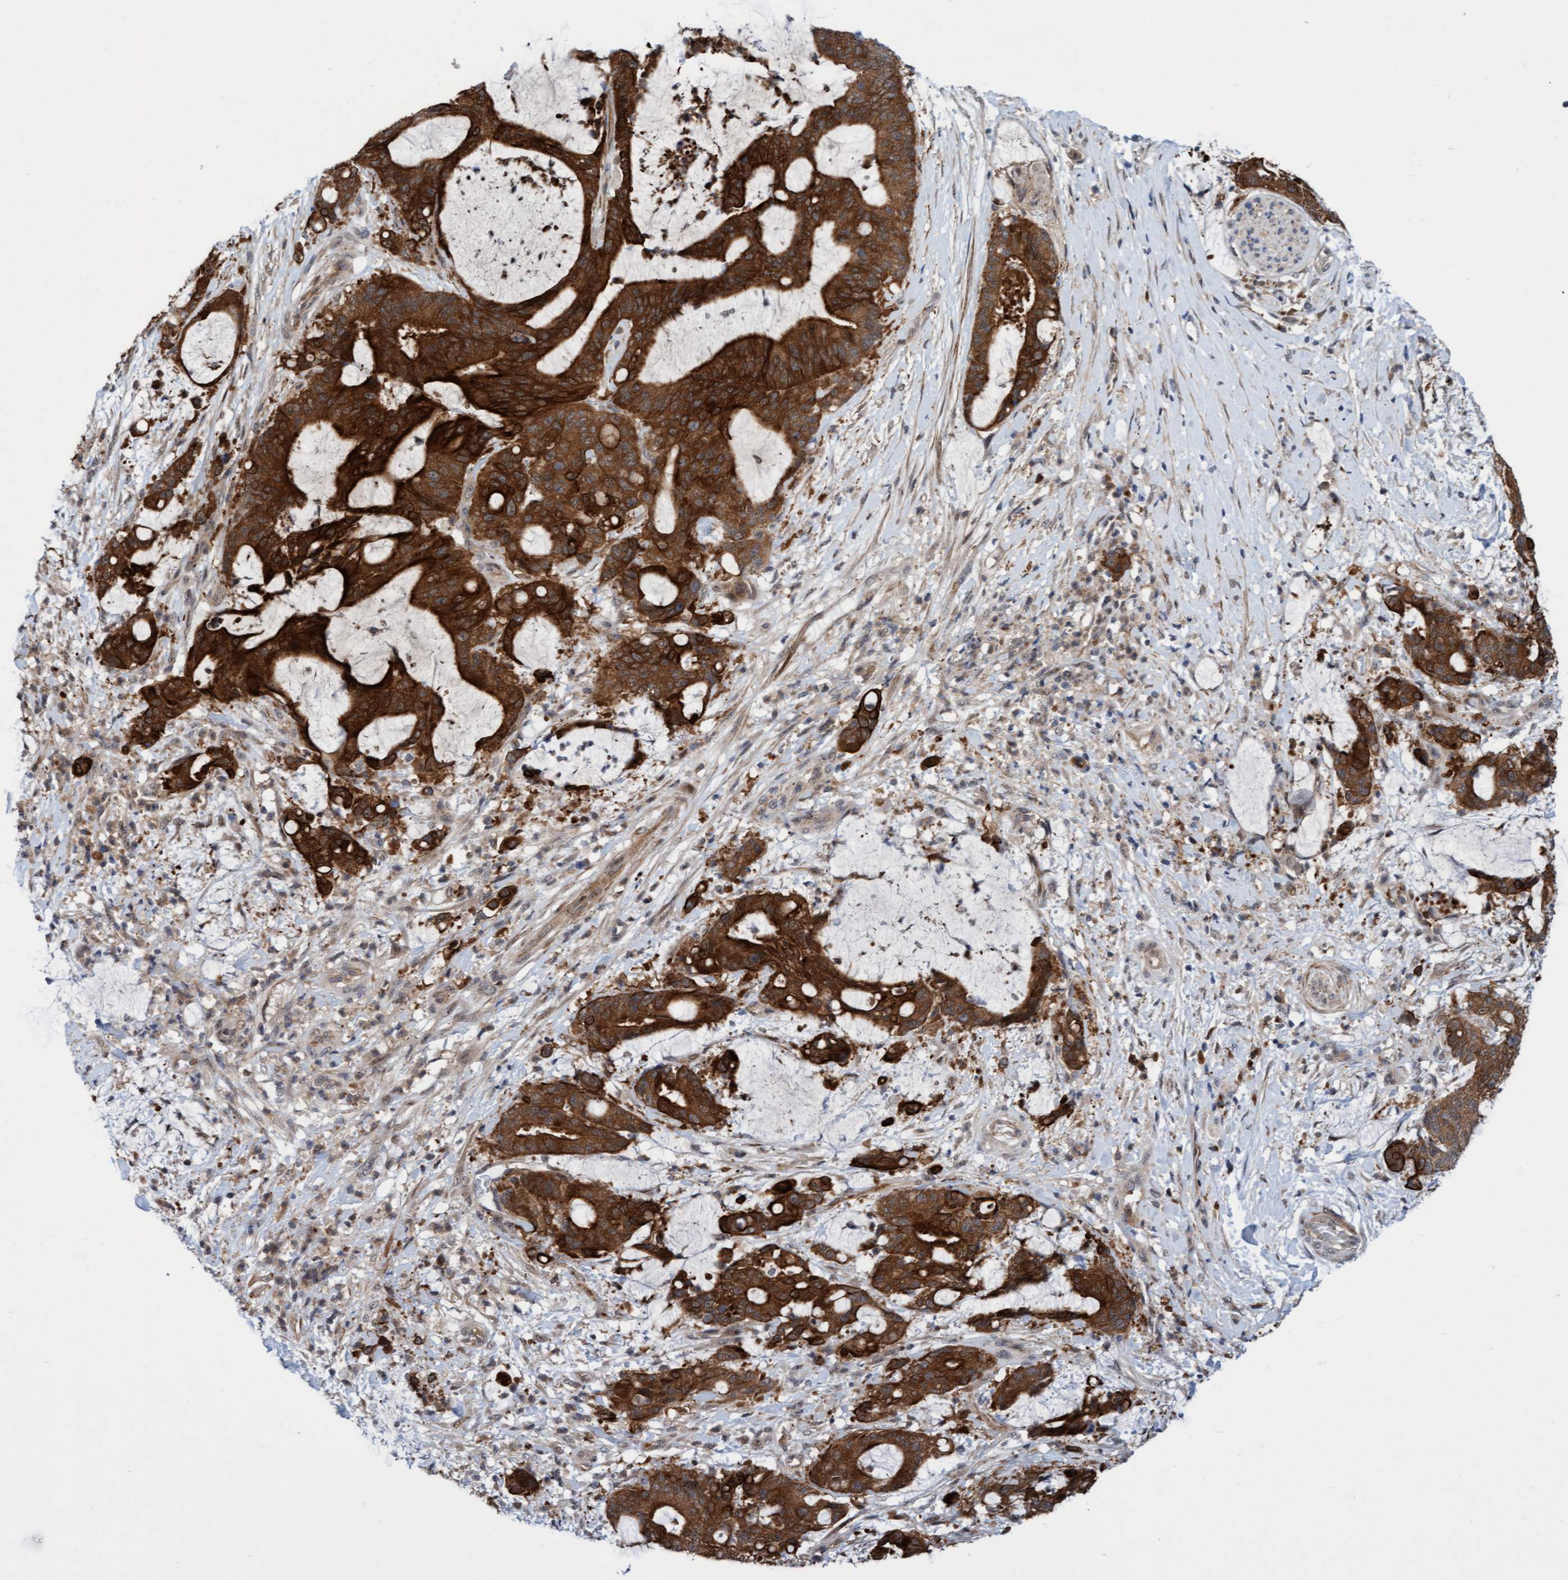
{"staining": {"intensity": "strong", "quantity": ">75%", "location": "cytoplasmic/membranous"}, "tissue": "liver cancer", "cell_type": "Tumor cells", "image_type": "cancer", "snomed": [{"axis": "morphology", "description": "Normal tissue, NOS"}, {"axis": "morphology", "description": "Cholangiocarcinoma"}, {"axis": "topography", "description": "Liver"}, {"axis": "topography", "description": "Peripheral nerve tissue"}], "caption": "An image of liver cancer stained for a protein displays strong cytoplasmic/membranous brown staining in tumor cells.", "gene": "RAP1GAP2", "patient": {"sex": "female", "age": 73}}